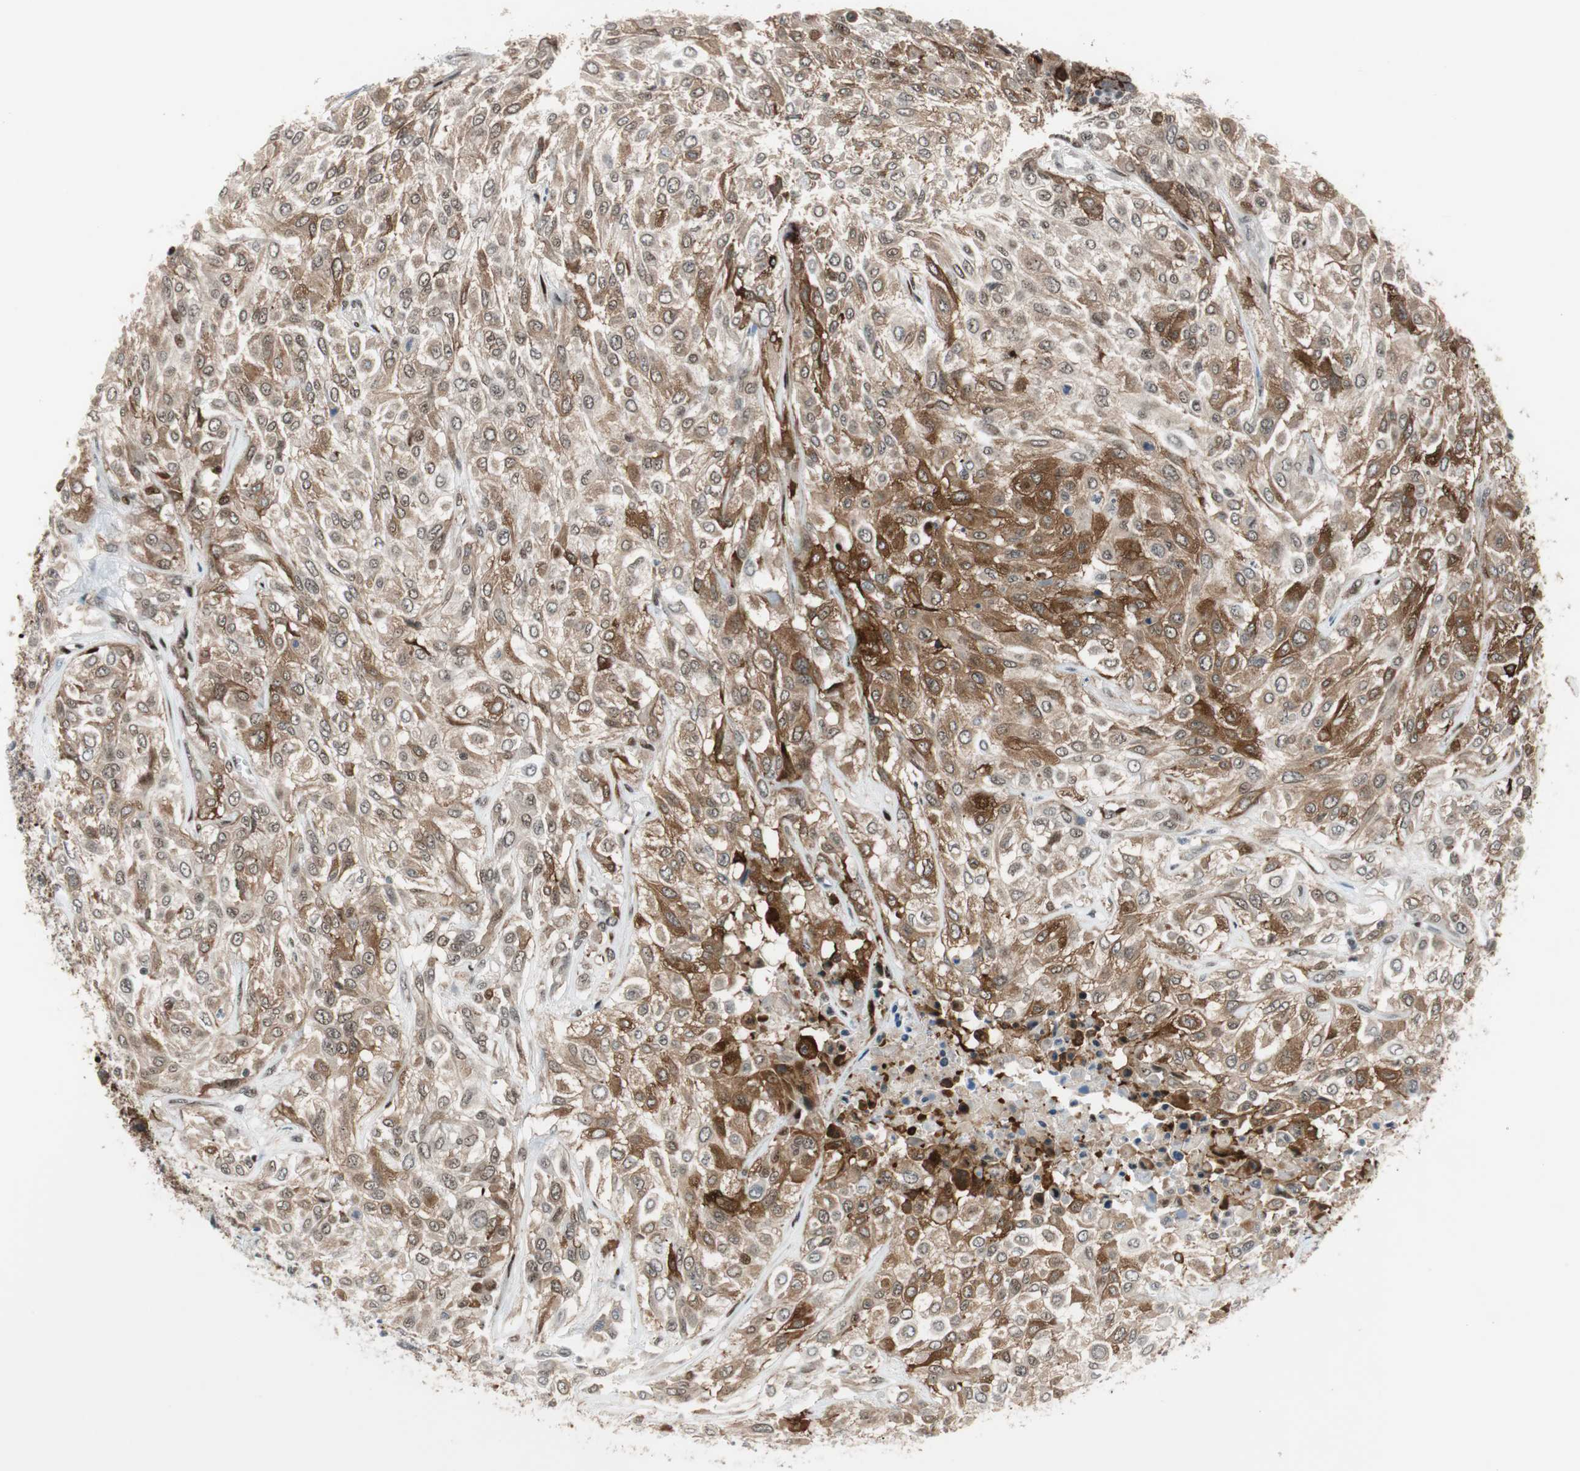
{"staining": {"intensity": "strong", "quantity": ">75%", "location": "cytoplasmic/membranous"}, "tissue": "urothelial cancer", "cell_type": "Tumor cells", "image_type": "cancer", "snomed": [{"axis": "morphology", "description": "Urothelial carcinoma, High grade"}, {"axis": "topography", "description": "Urinary bladder"}], "caption": "A high-resolution histopathology image shows IHC staining of urothelial cancer, which reveals strong cytoplasmic/membranous expression in about >75% of tumor cells. Ihc stains the protein in brown and the nuclei are stained blue.", "gene": "FBXO44", "patient": {"sex": "male", "age": 57}}